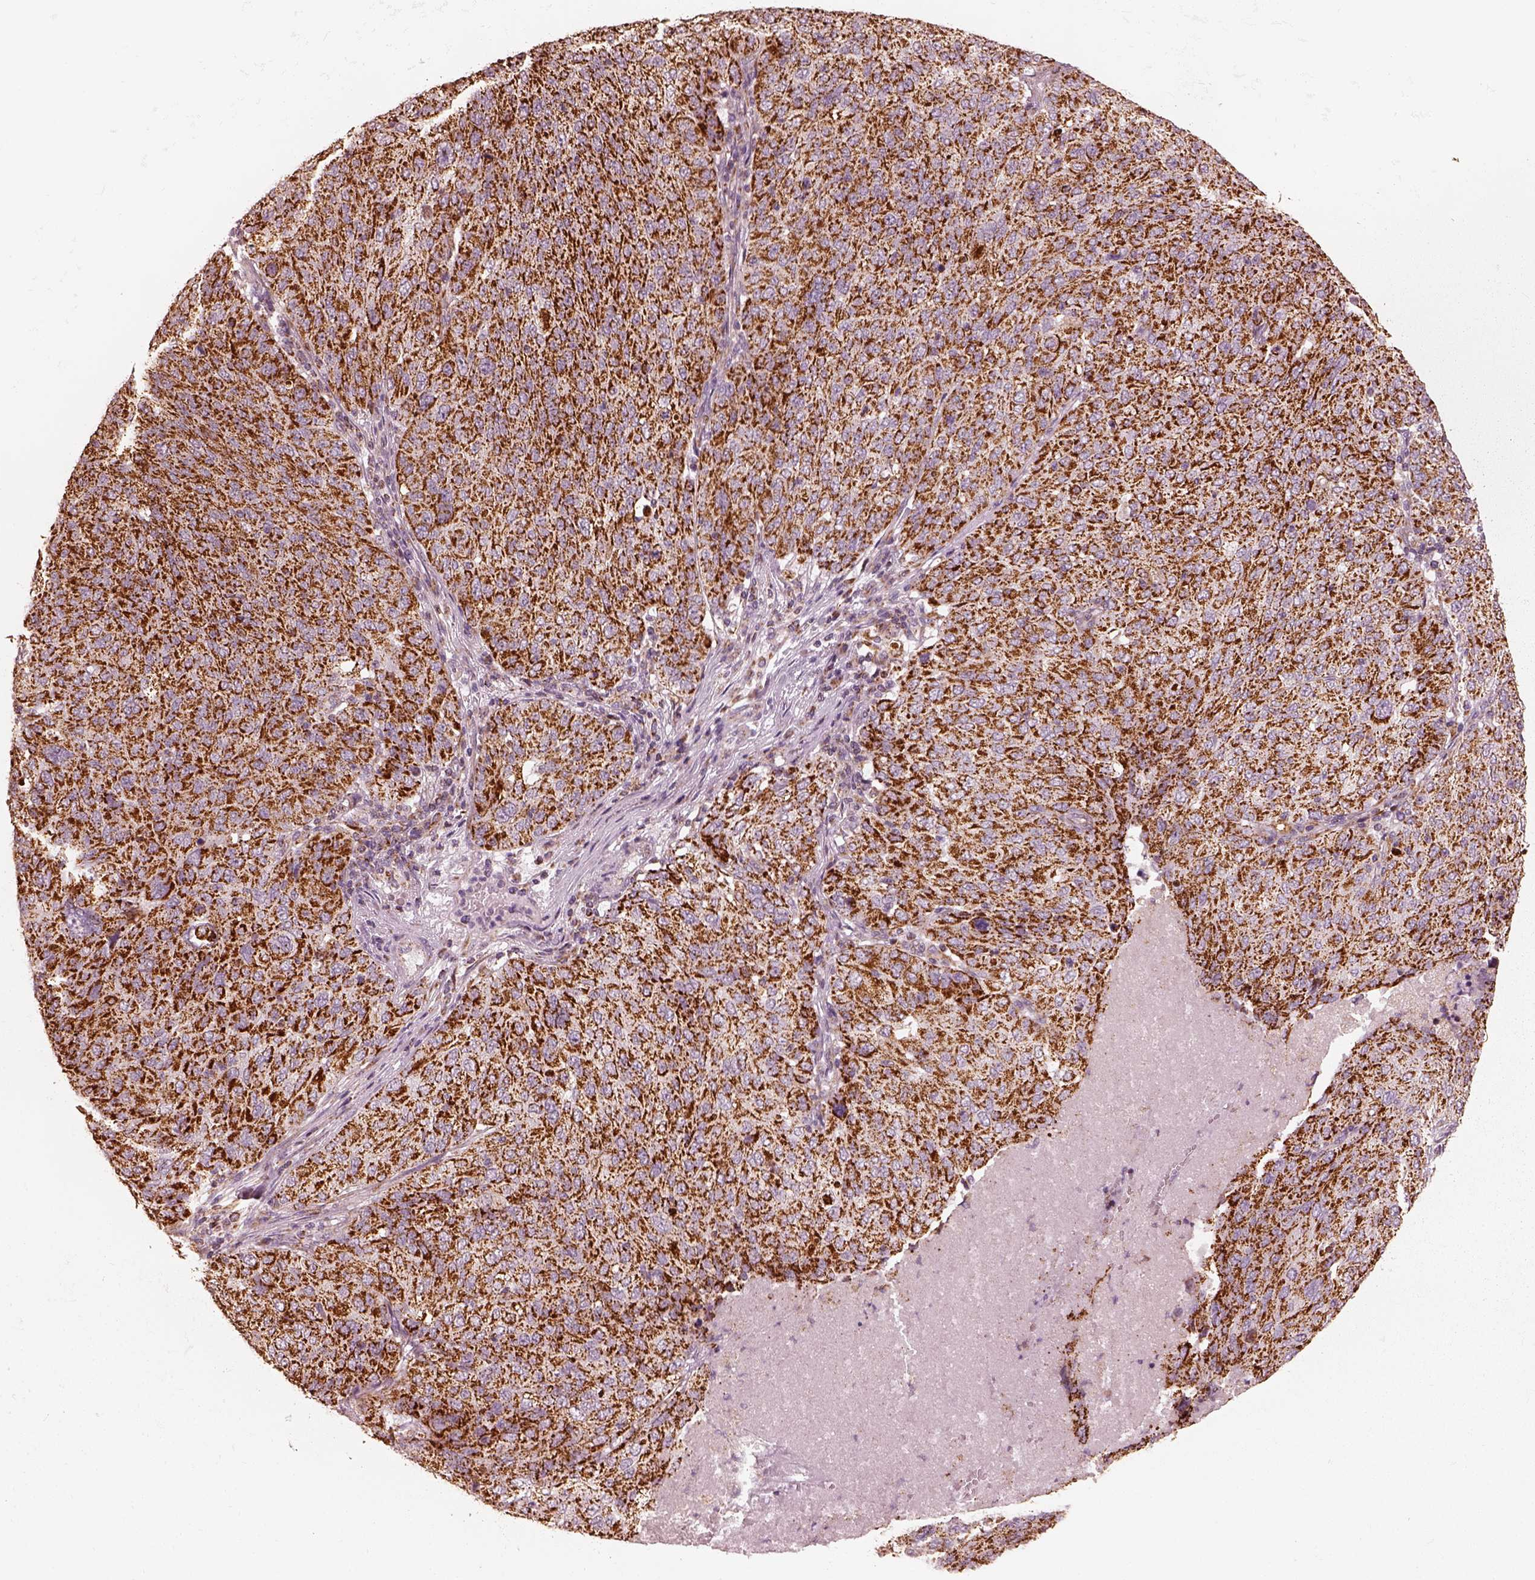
{"staining": {"intensity": "strong", "quantity": ">75%", "location": "cytoplasmic/membranous"}, "tissue": "ovarian cancer", "cell_type": "Tumor cells", "image_type": "cancer", "snomed": [{"axis": "morphology", "description": "Carcinoma, endometroid"}, {"axis": "topography", "description": "Ovary"}], "caption": "An IHC image of tumor tissue is shown. Protein staining in brown shows strong cytoplasmic/membranous positivity in ovarian cancer within tumor cells. (DAB IHC with brightfield microscopy, high magnification).", "gene": "ENTPD6", "patient": {"sex": "female", "age": 58}}